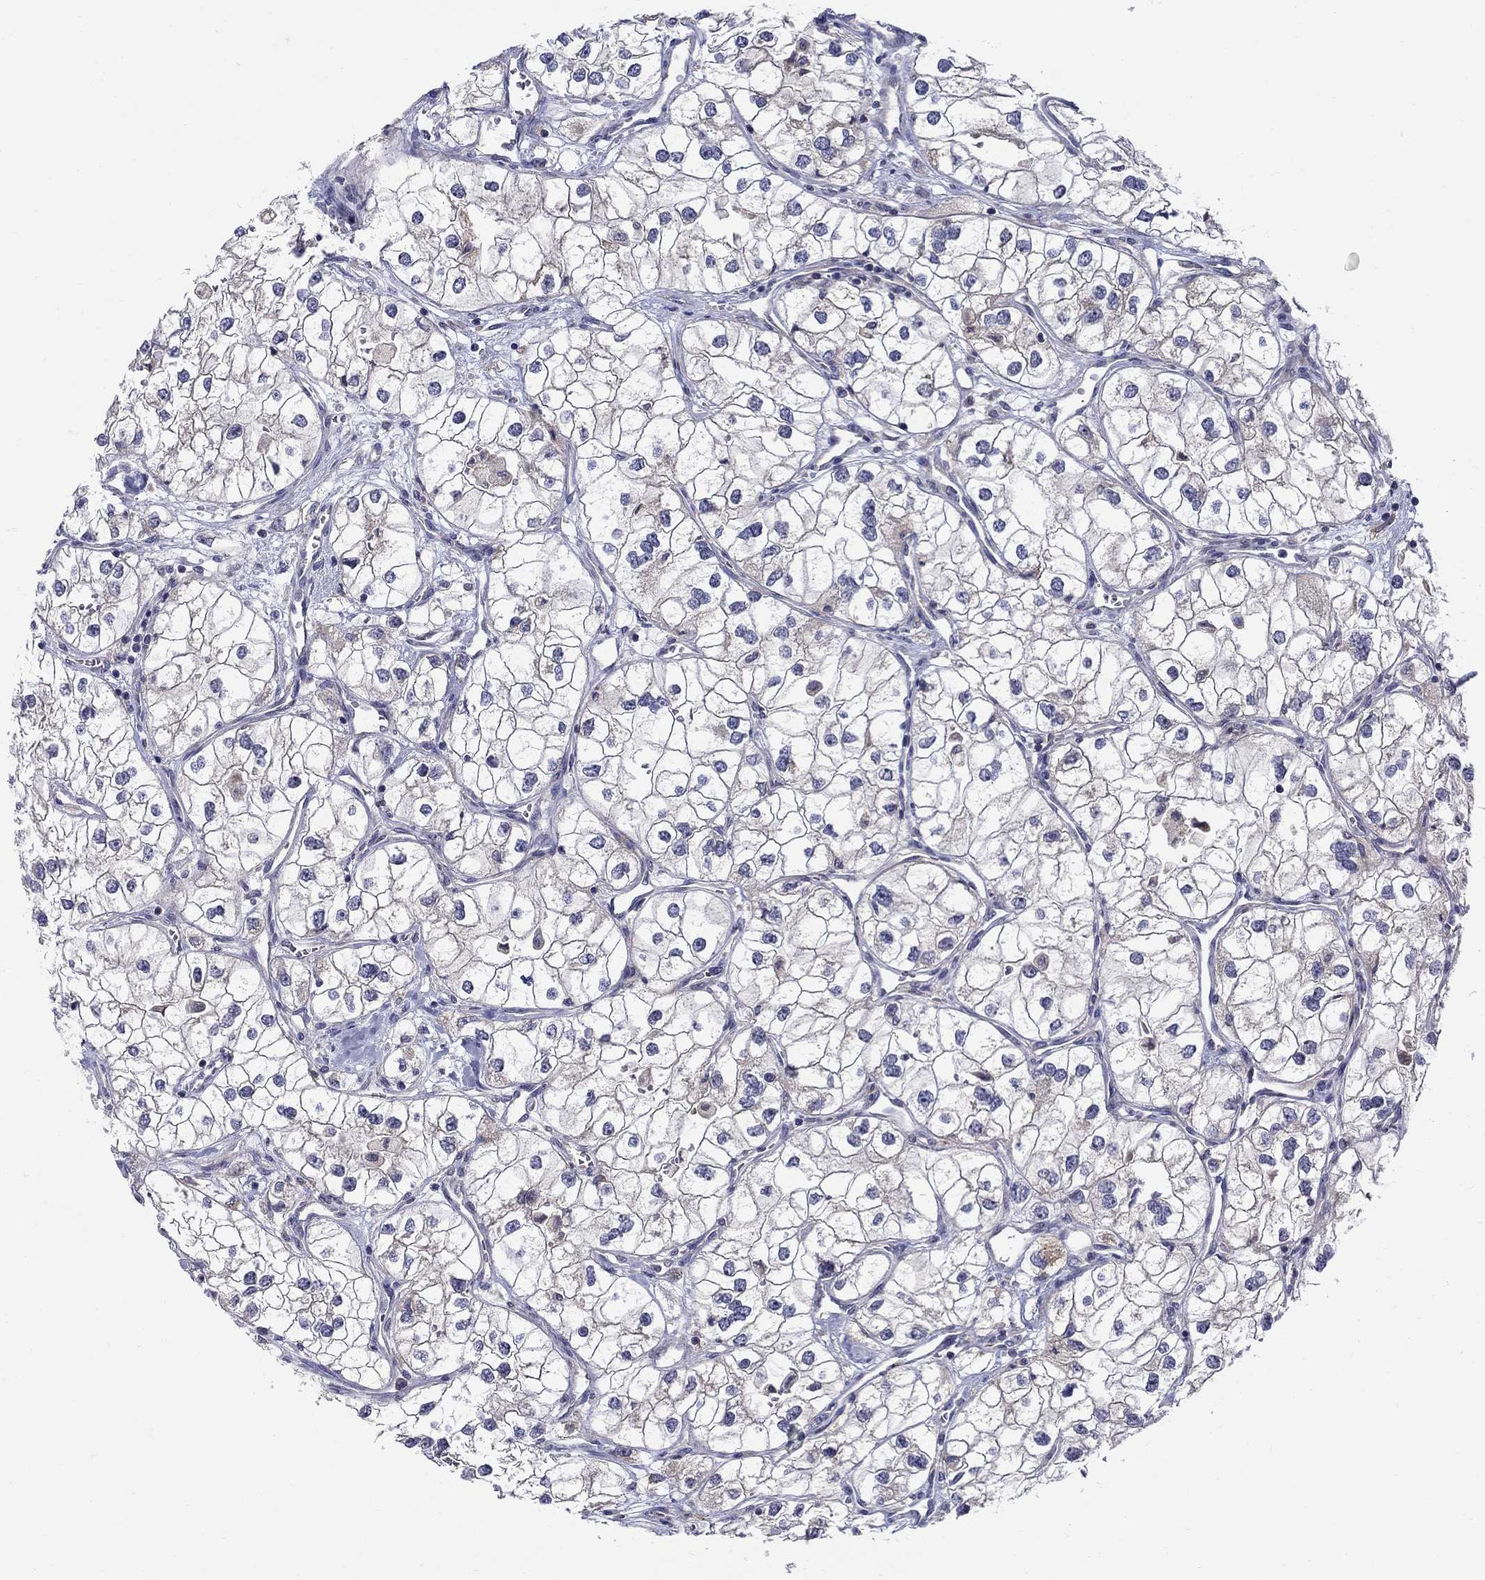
{"staining": {"intensity": "negative", "quantity": "none", "location": "none"}, "tissue": "renal cancer", "cell_type": "Tumor cells", "image_type": "cancer", "snomed": [{"axis": "morphology", "description": "Adenocarcinoma, NOS"}, {"axis": "topography", "description": "Kidney"}], "caption": "Immunohistochemistry (IHC) photomicrograph of adenocarcinoma (renal) stained for a protein (brown), which demonstrates no staining in tumor cells.", "gene": "QRFPR", "patient": {"sex": "male", "age": 59}}